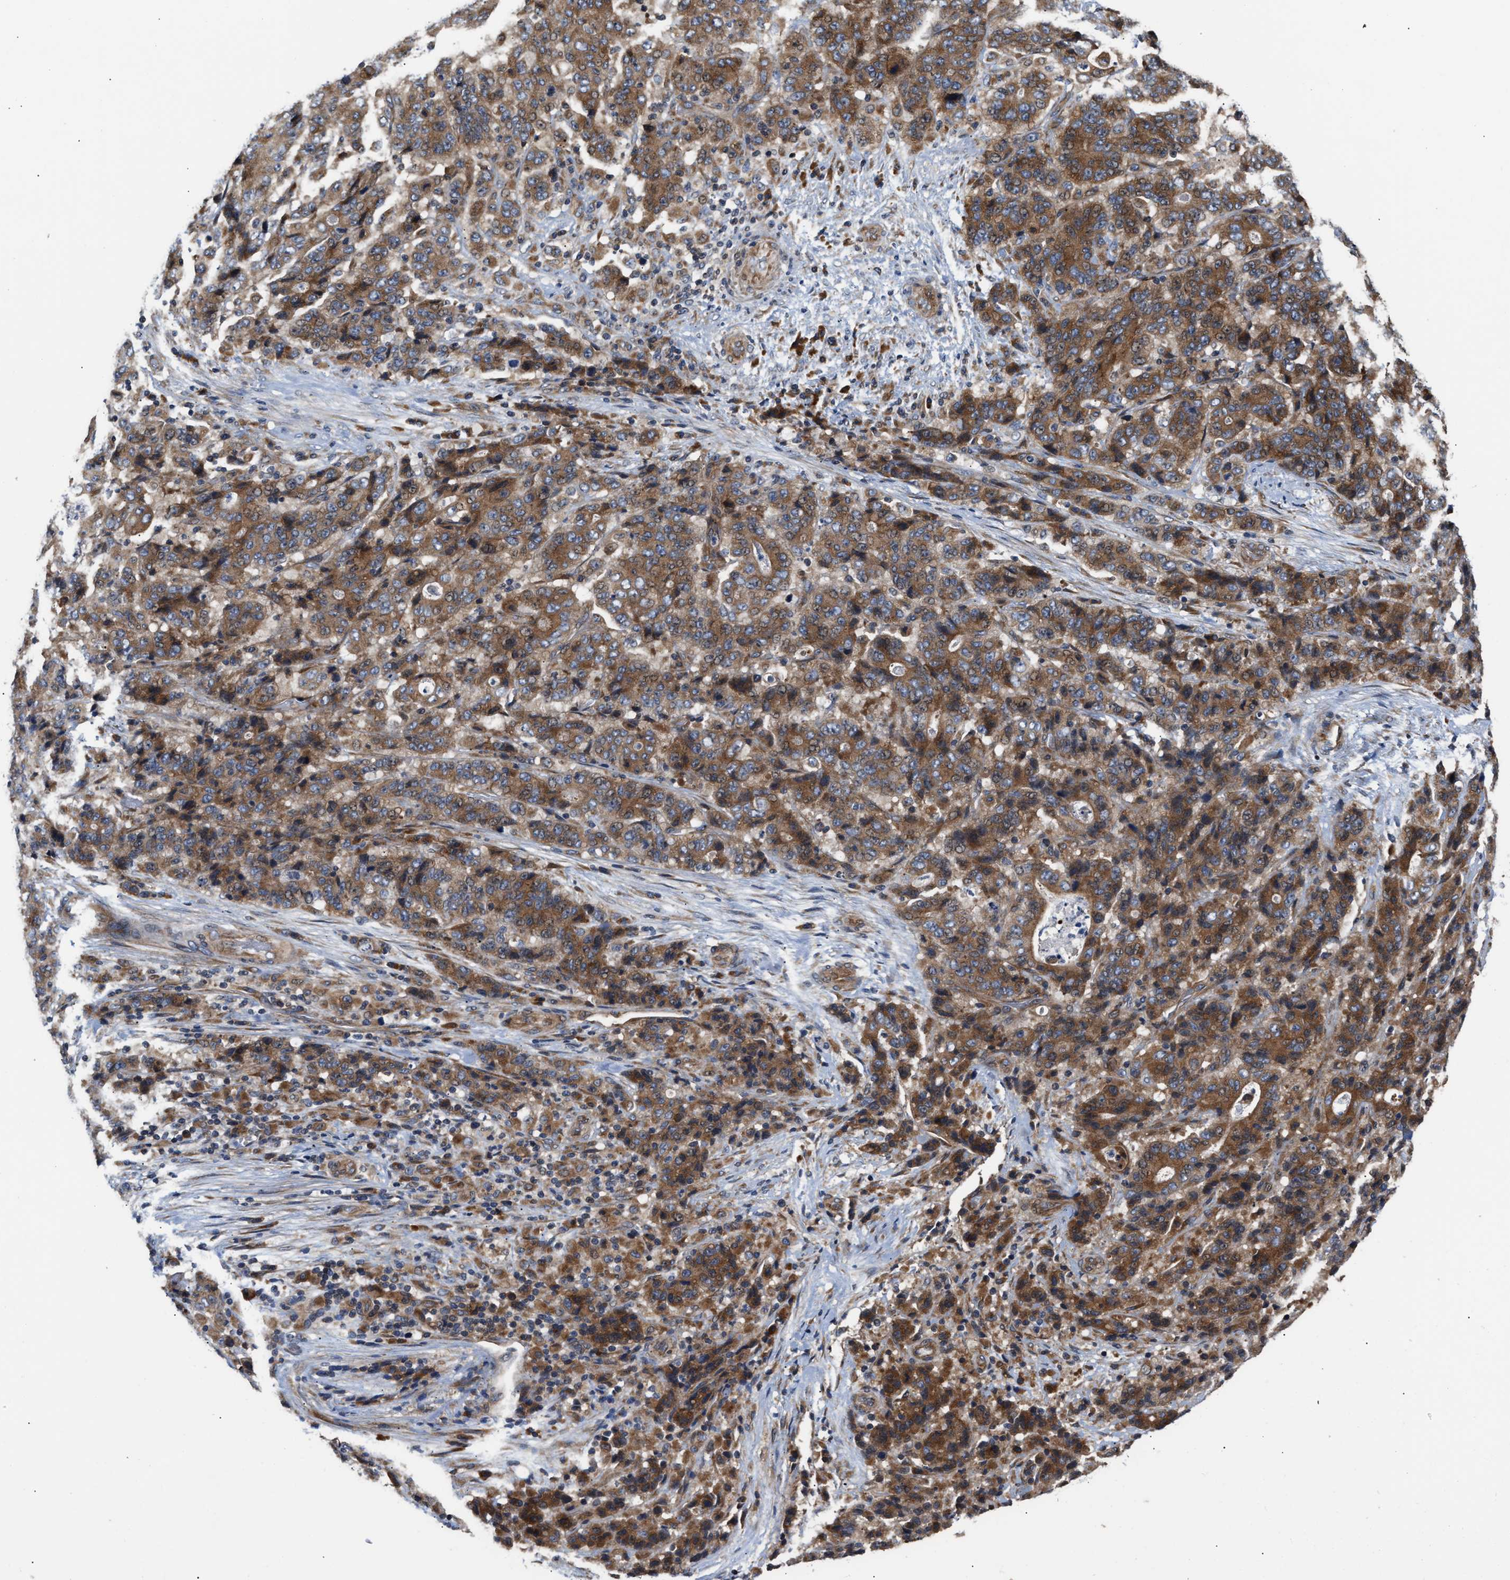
{"staining": {"intensity": "strong", "quantity": ">75%", "location": "cytoplasmic/membranous"}, "tissue": "stomach cancer", "cell_type": "Tumor cells", "image_type": "cancer", "snomed": [{"axis": "morphology", "description": "Adenocarcinoma, NOS"}, {"axis": "topography", "description": "Stomach"}], "caption": "Brown immunohistochemical staining in human adenocarcinoma (stomach) displays strong cytoplasmic/membranous positivity in approximately >75% of tumor cells. (DAB (3,3'-diaminobenzidine) IHC with brightfield microscopy, high magnification).", "gene": "CLIP2", "patient": {"sex": "female", "age": 73}}